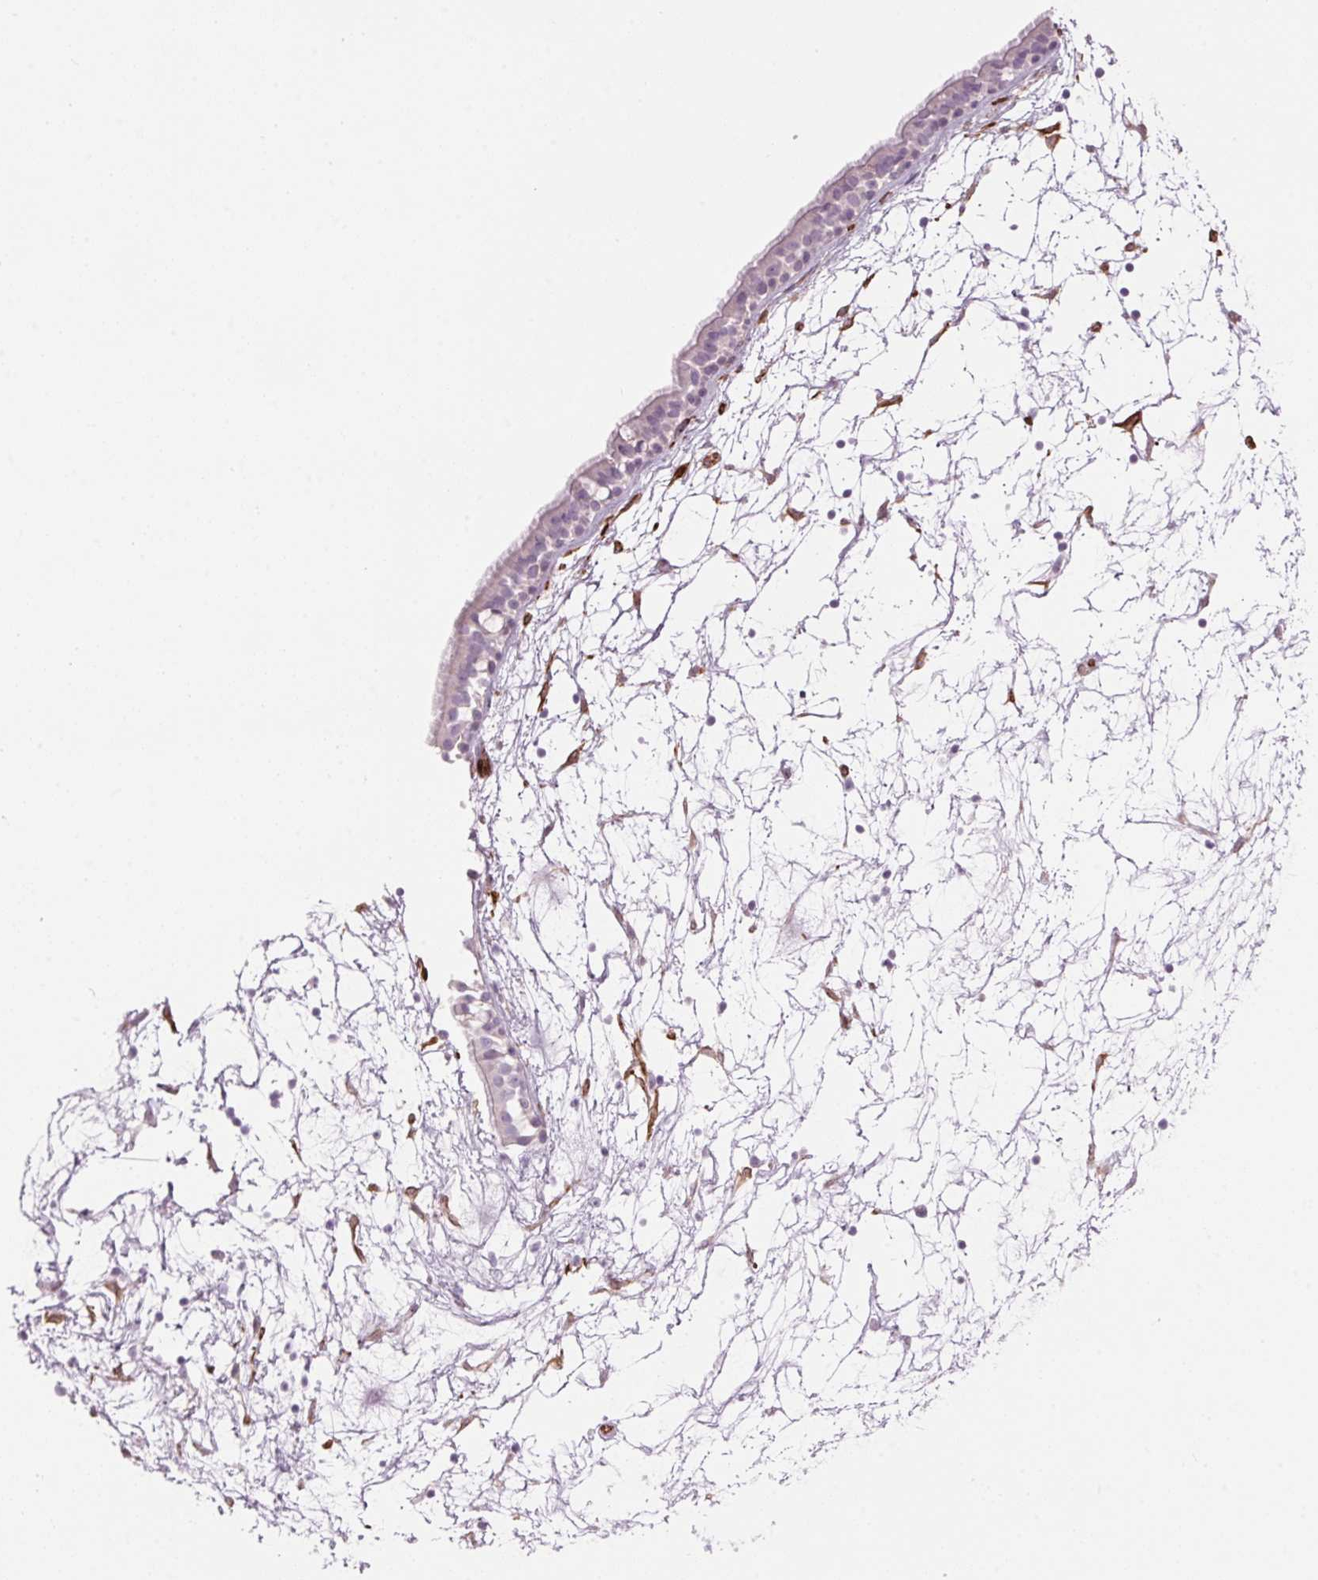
{"staining": {"intensity": "negative", "quantity": "none", "location": "none"}, "tissue": "nasopharynx", "cell_type": "Respiratory epithelial cells", "image_type": "normal", "snomed": [{"axis": "morphology", "description": "Normal tissue, NOS"}, {"axis": "topography", "description": "Nasopharynx"}], "caption": "Nasopharynx stained for a protein using immunohistochemistry exhibits no positivity respiratory epithelial cells.", "gene": "CLPS", "patient": {"sex": "male", "age": 68}}